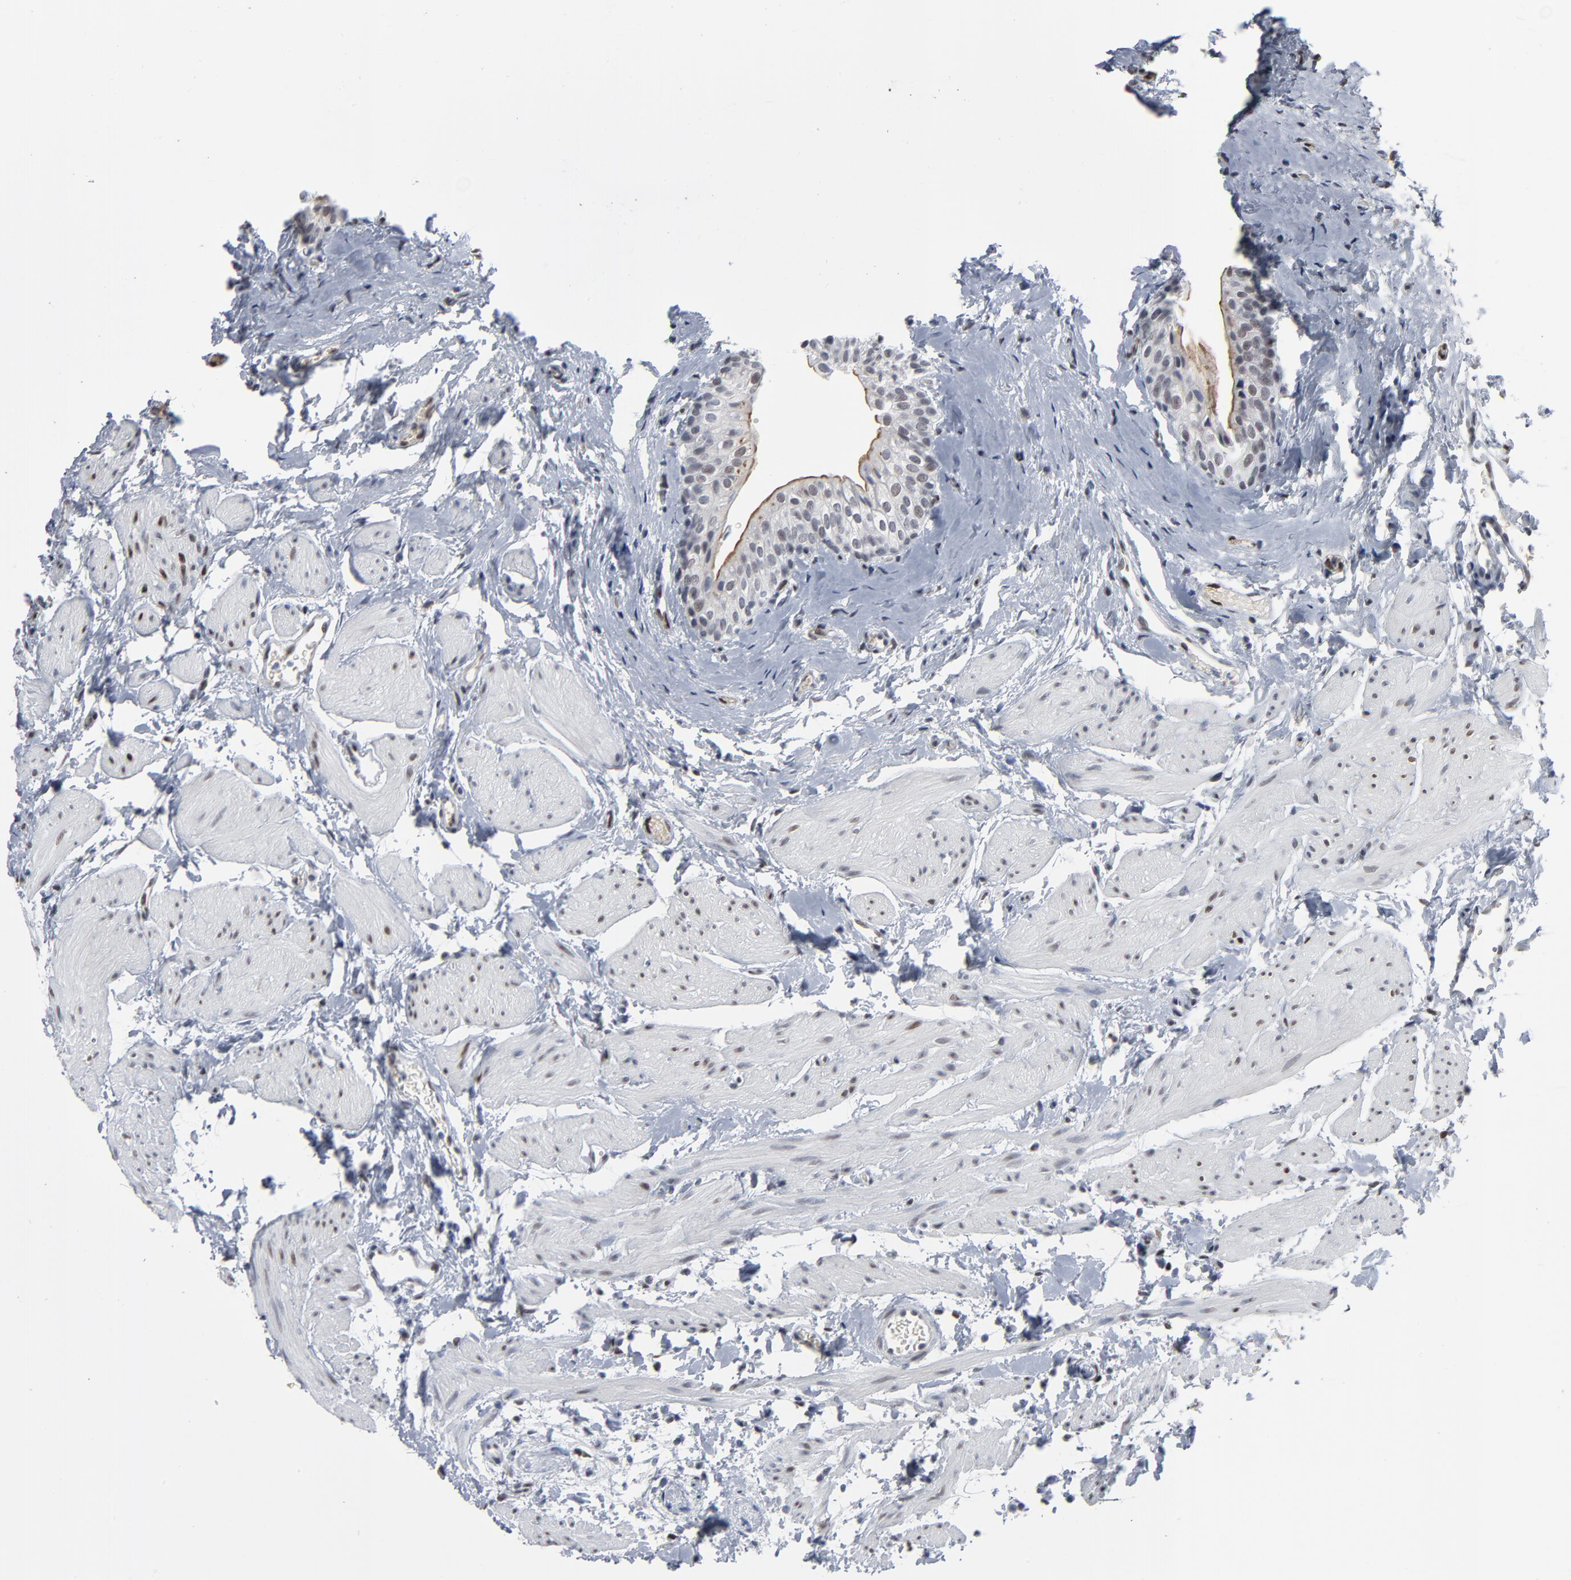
{"staining": {"intensity": "negative", "quantity": "none", "location": "none"}, "tissue": "urinary bladder", "cell_type": "Urothelial cells", "image_type": "normal", "snomed": [{"axis": "morphology", "description": "Normal tissue, NOS"}, {"axis": "topography", "description": "Urinary bladder"}], "caption": "Unremarkable urinary bladder was stained to show a protein in brown. There is no significant positivity in urothelial cells. Brightfield microscopy of immunohistochemistry stained with DAB (3,3'-diaminobenzidine) (brown) and hematoxylin (blue), captured at high magnification.", "gene": "ATF7", "patient": {"sex": "male", "age": 59}}